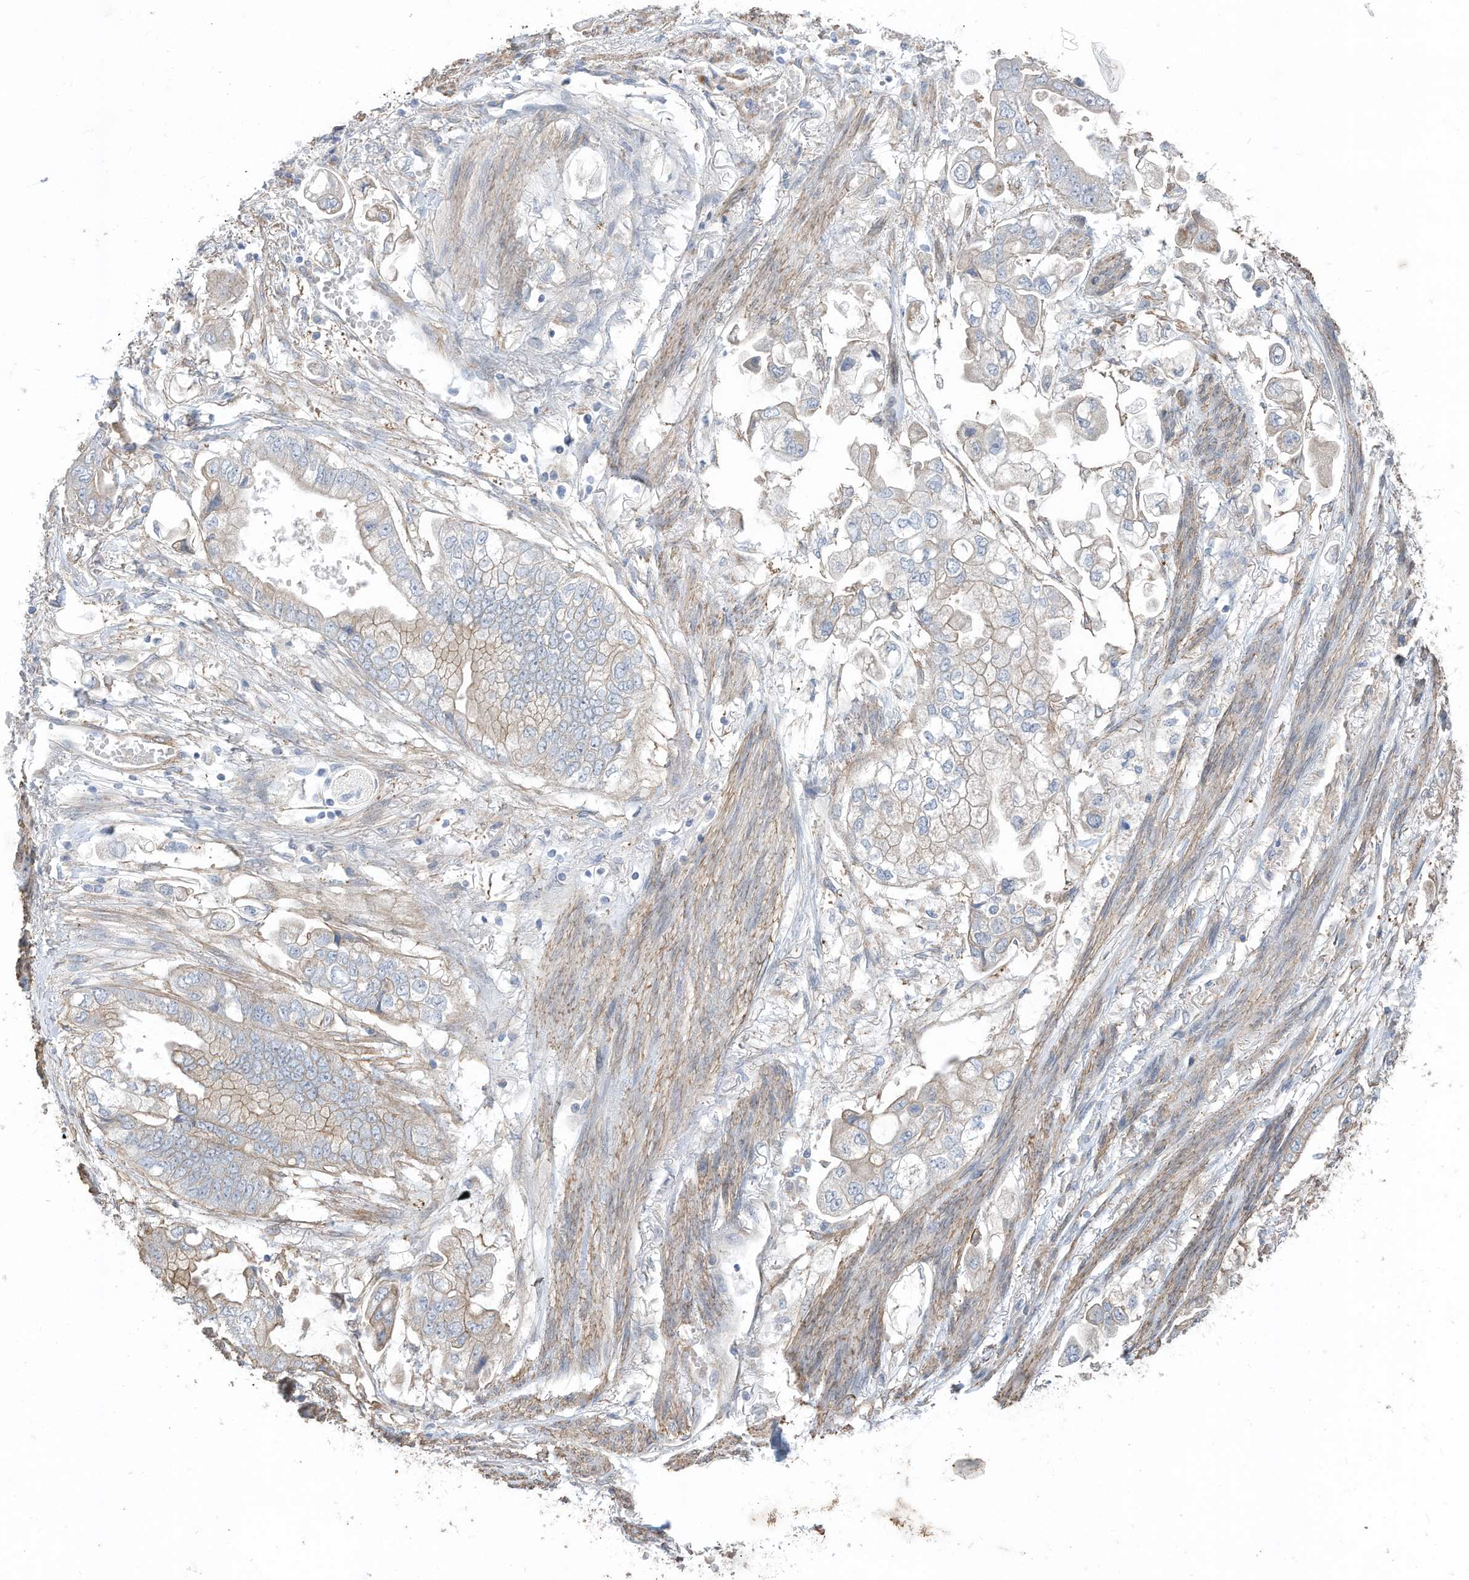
{"staining": {"intensity": "negative", "quantity": "none", "location": "none"}, "tissue": "stomach cancer", "cell_type": "Tumor cells", "image_type": "cancer", "snomed": [{"axis": "morphology", "description": "Adenocarcinoma, NOS"}, {"axis": "topography", "description": "Stomach"}], "caption": "There is no significant expression in tumor cells of stomach adenocarcinoma.", "gene": "SLC17A7", "patient": {"sex": "male", "age": 62}}